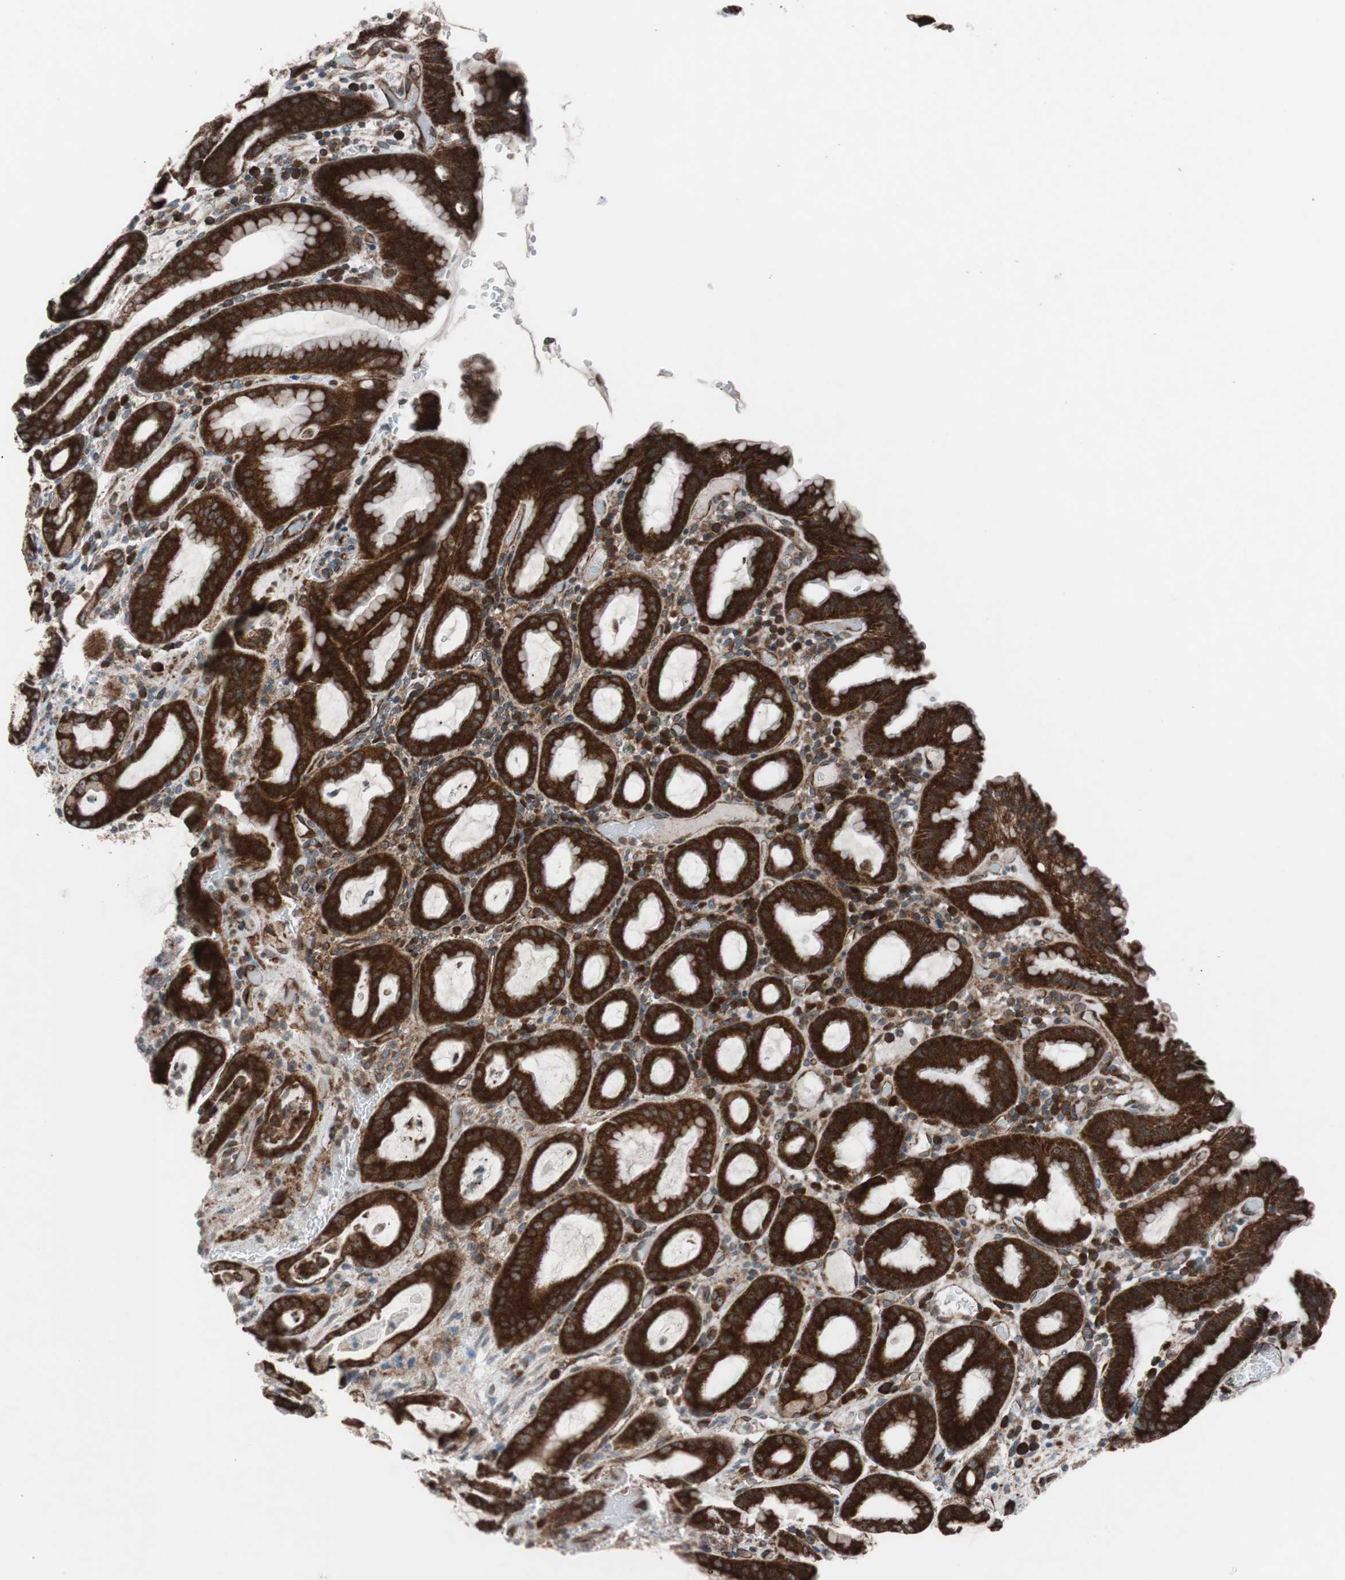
{"staining": {"intensity": "strong", "quantity": ">75%", "location": "cytoplasmic/membranous"}, "tissue": "stomach", "cell_type": "Glandular cells", "image_type": "normal", "snomed": [{"axis": "morphology", "description": "Normal tissue, NOS"}, {"axis": "topography", "description": "Stomach, upper"}], "caption": "Stomach stained with DAB immunohistochemistry displays high levels of strong cytoplasmic/membranous expression in approximately >75% of glandular cells.", "gene": "CCL14", "patient": {"sex": "male", "age": 68}}